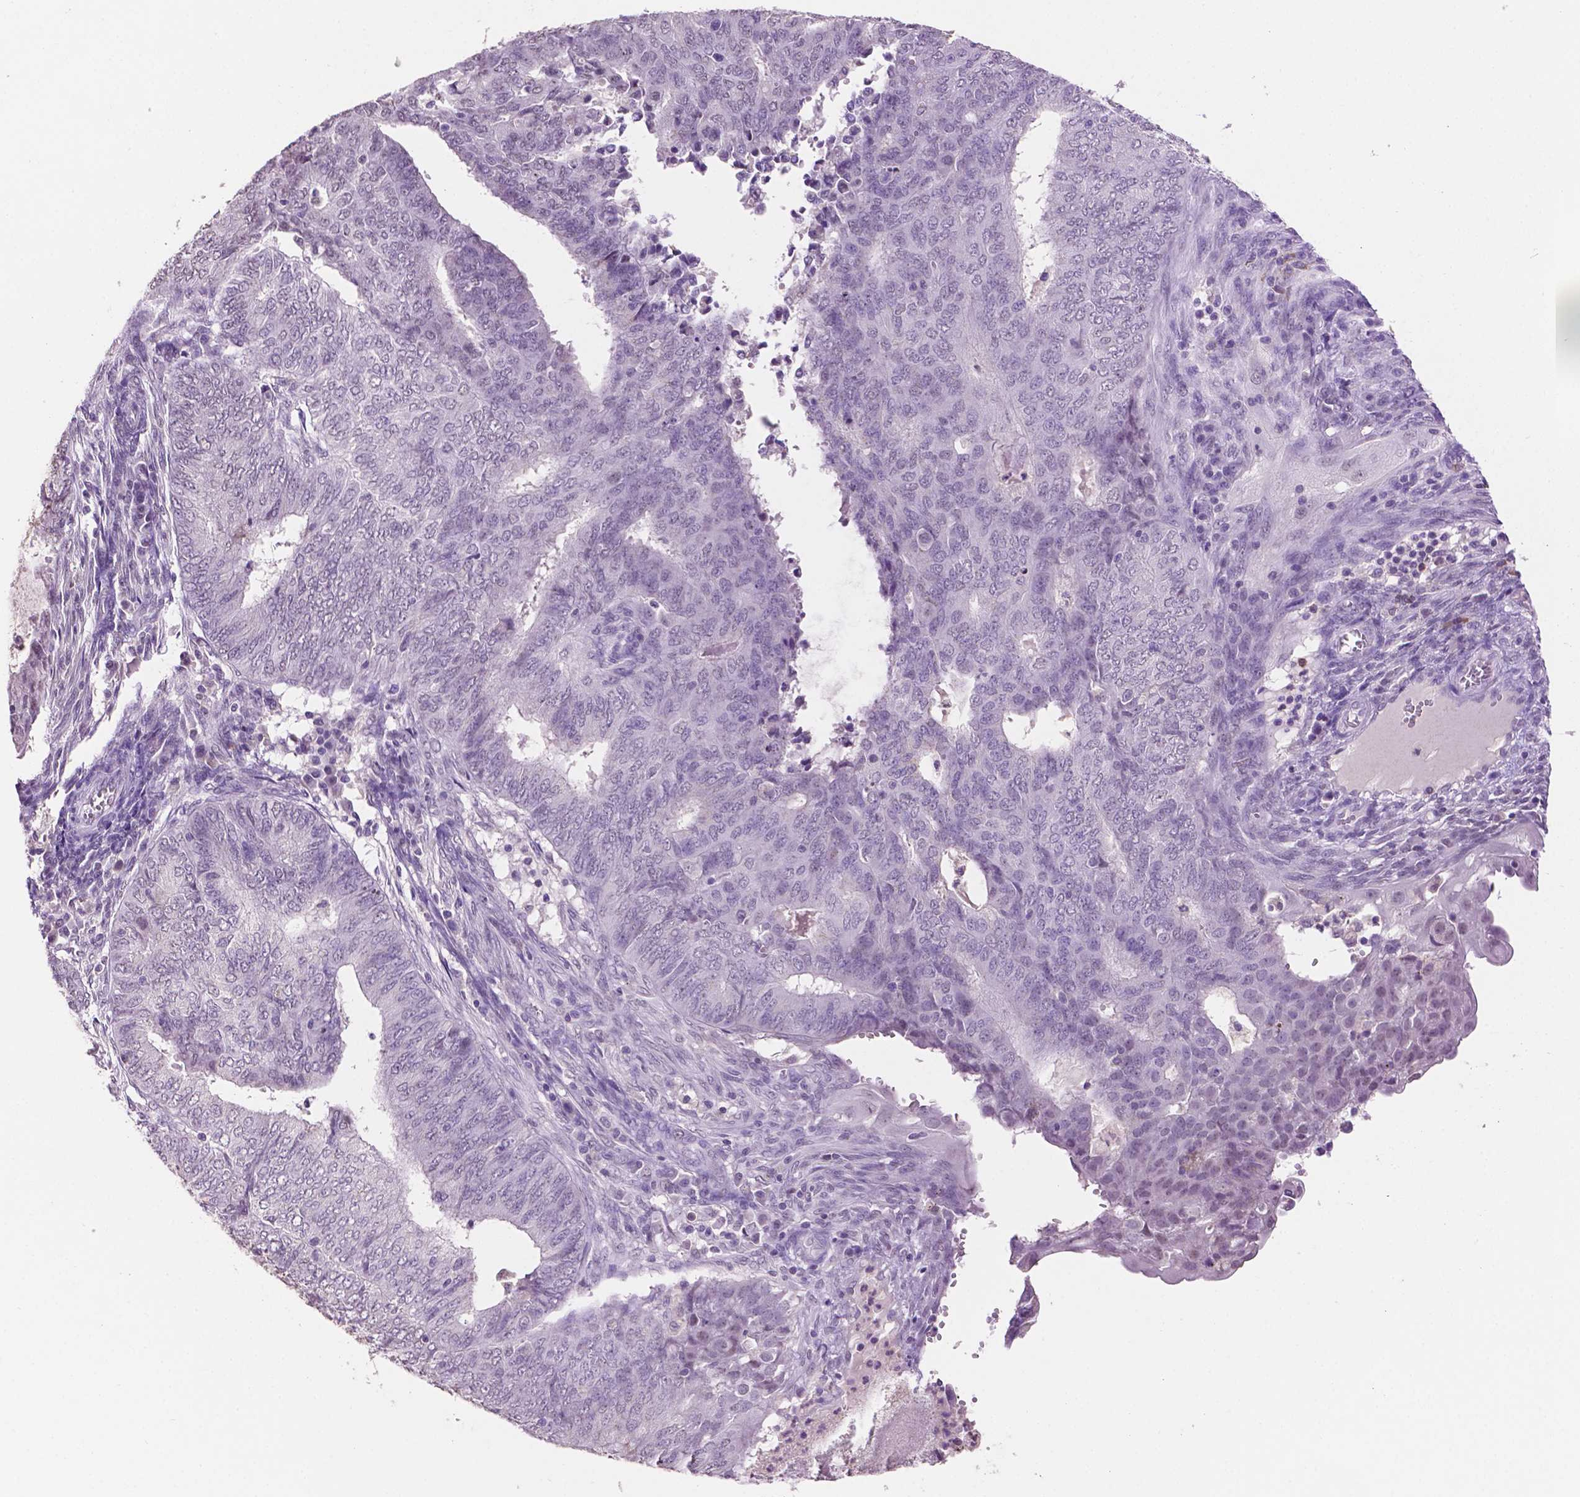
{"staining": {"intensity": "weak", "quantity": "<25%", "location": "nuclear"}, "tissue": "endometrial cancer", "cell_type": "Tumor cells", "image_type": "cancer", "snomed": [{"axis": "morphology", "description": "Adenocarcinoma, NOS"}, {"axis": "topography", "description": "Endometrium"}], "caption": "Endometrial cancer (adenocarcinoma) was stained to show a protein in brown. There is no significant expression in tumor cells. (DAB IHC with hematoxylin counter stain).", "gene": "PTPN6", "patient": {"sex": "female", "age": 62}}